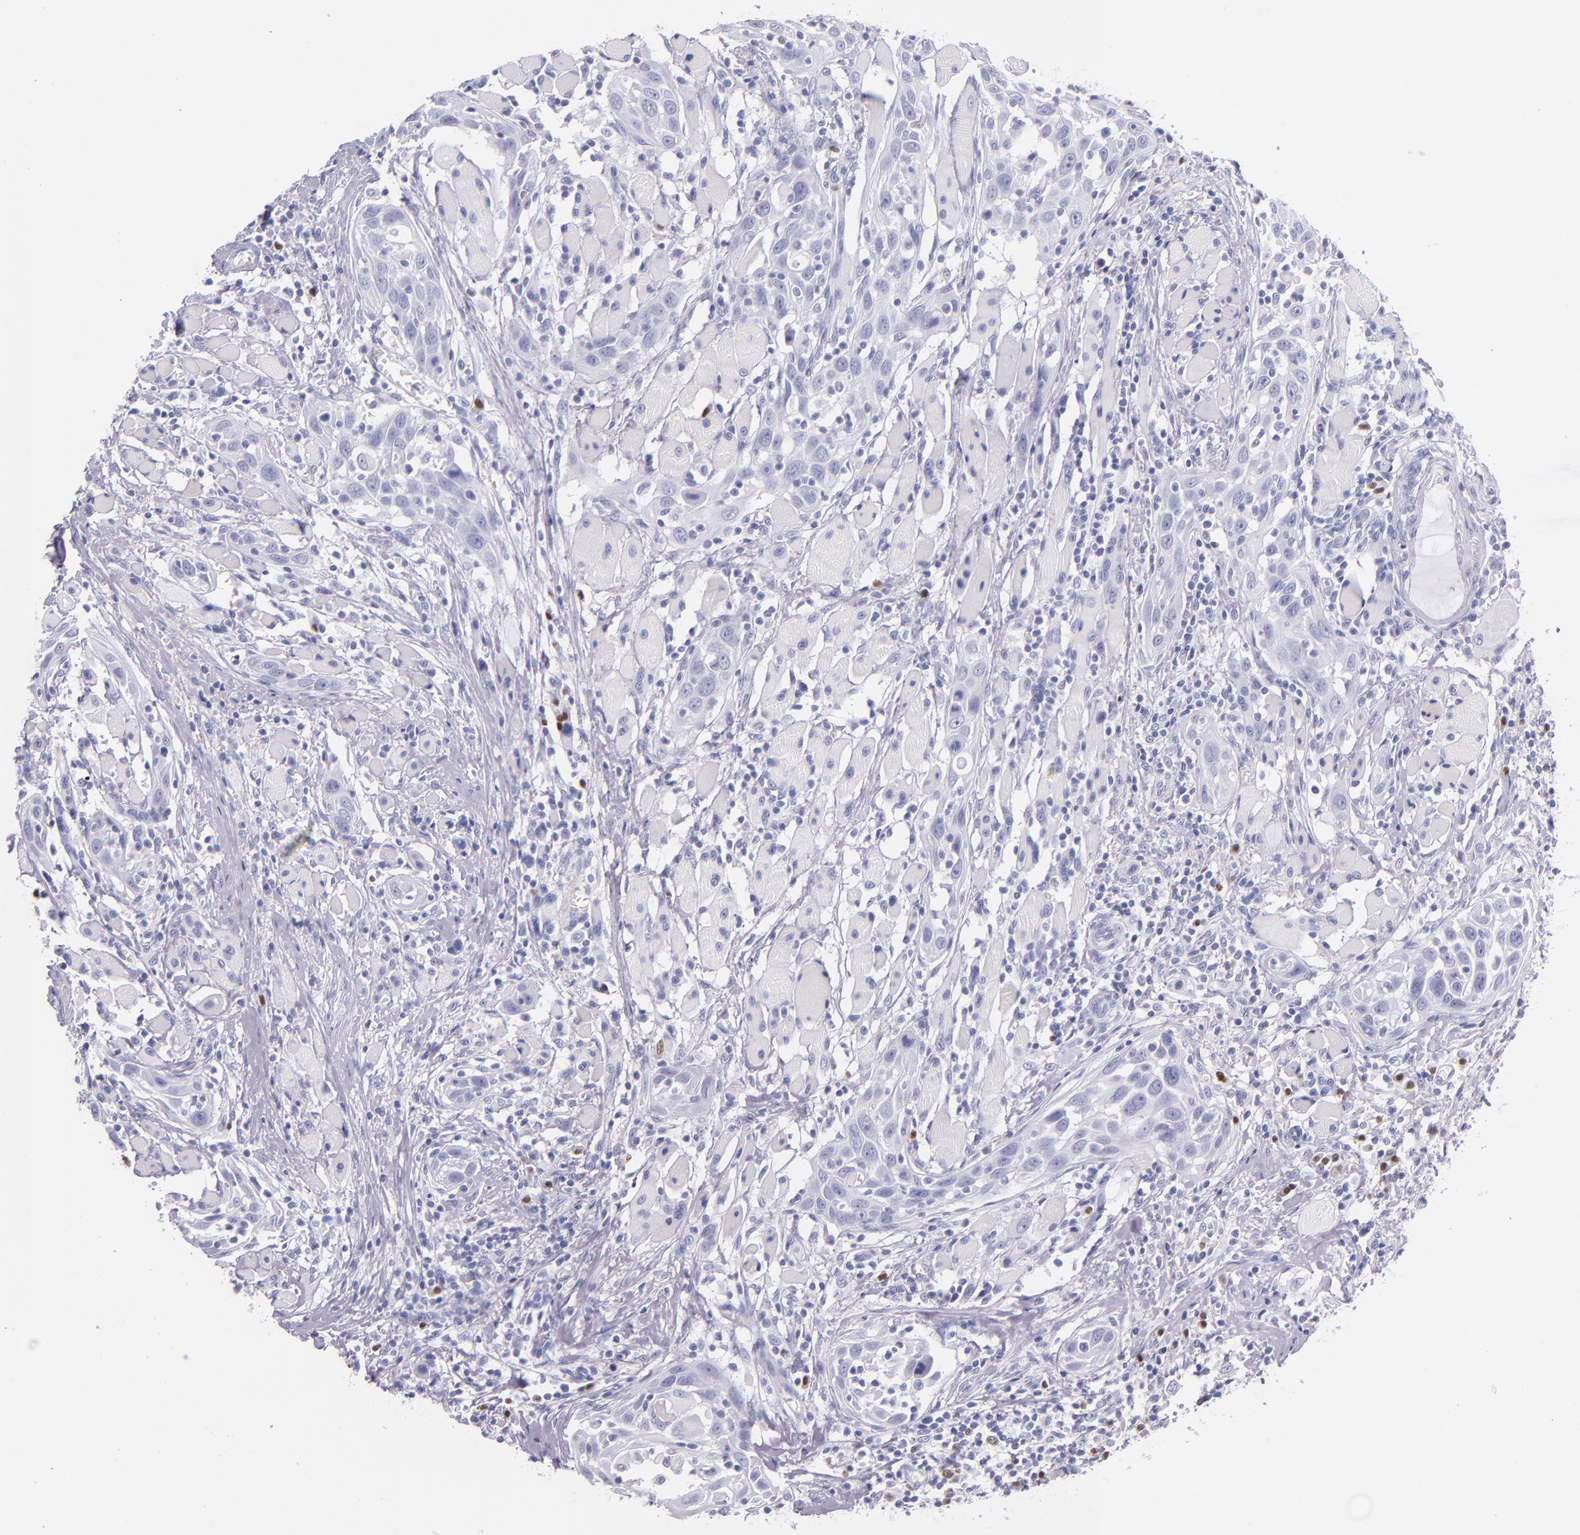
{"staining": {"intensity": "negative", "quantity": "none", "location": "none"}, "tissue": "head and neck cancer", "cell_type": "Tumor cells", "image_type": "cancer", "snomed": [{"axis": "morphology", "description": "Squamous cell carcinoma, NOS"}, {"axis": "topography", "description": "Oral tissue"}, {"axis": "topography", "description": "Head-Neck"}], "caption": "A histopathology image of human head and neck cancer is negative for staining in tumor cells.", "gene": "IRF4", "patient": {"sex": "female", "age": 50}}